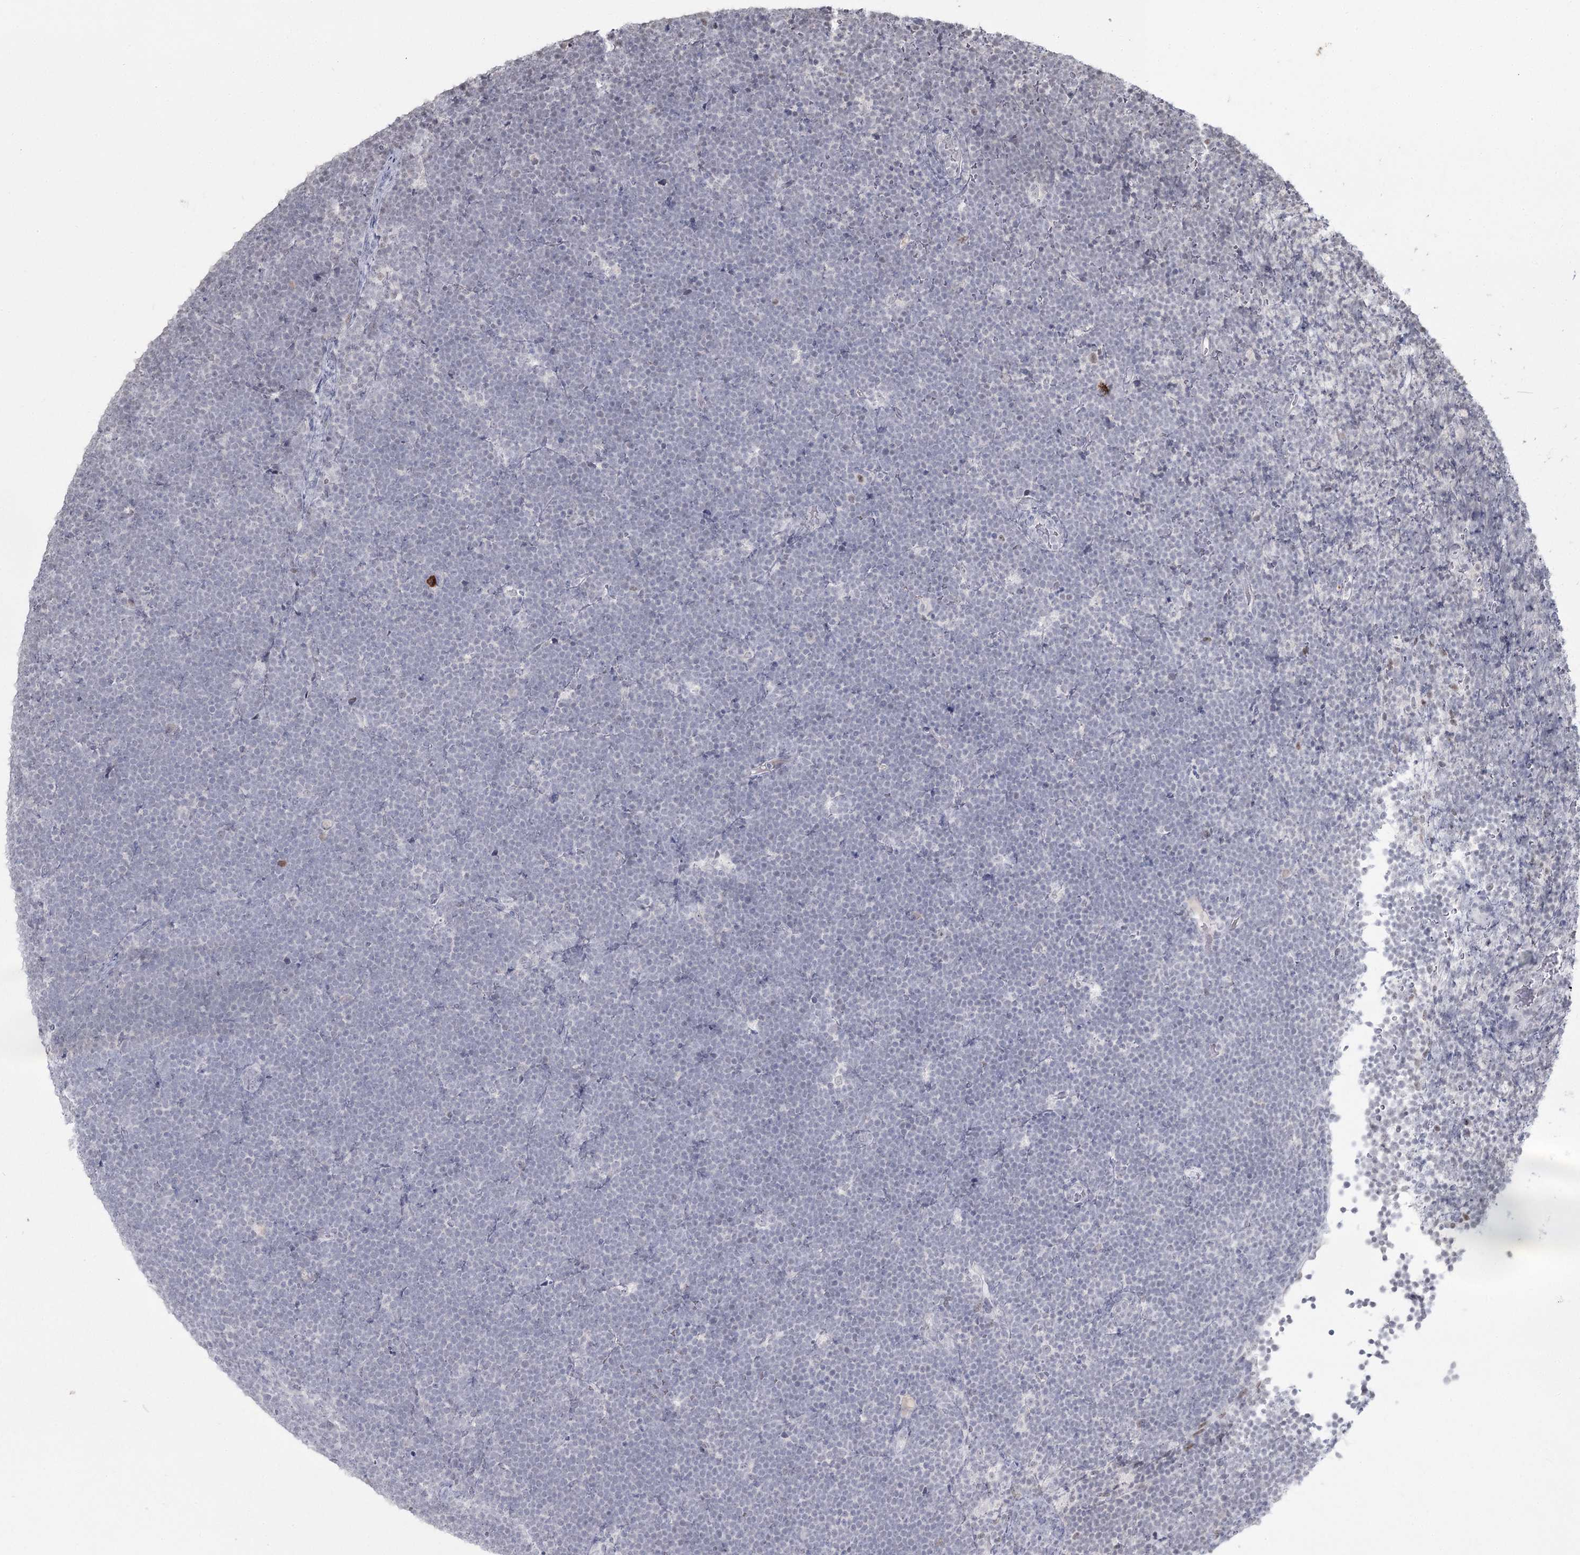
{"staining": {"intensity": "negative", "quantity": "none", "location": "none"}, "tissue": "lymphoma", "cell_type": "Tumor cells", "image_type": "cancer", "snomed": [{"axis": "morphology", "description": "Malignant lymphoma, non-Hodgkin's type, High grade"}, {"axis": "topography", "description": "Lymph node"}], "caption": "This micrograph is of malignant lymphoma, non-Hodgkin's type (high-grade) stained with IHC to label a protein in brown with the nuclei are counter-stained blue. There is no positivity in tumor cells. (DAB immunohistochemistry (IHC) visualized using brightfield microscopy, high magnification).", "gene": "LY6G5C", "patient": {"sex": "male", "age": 13}}